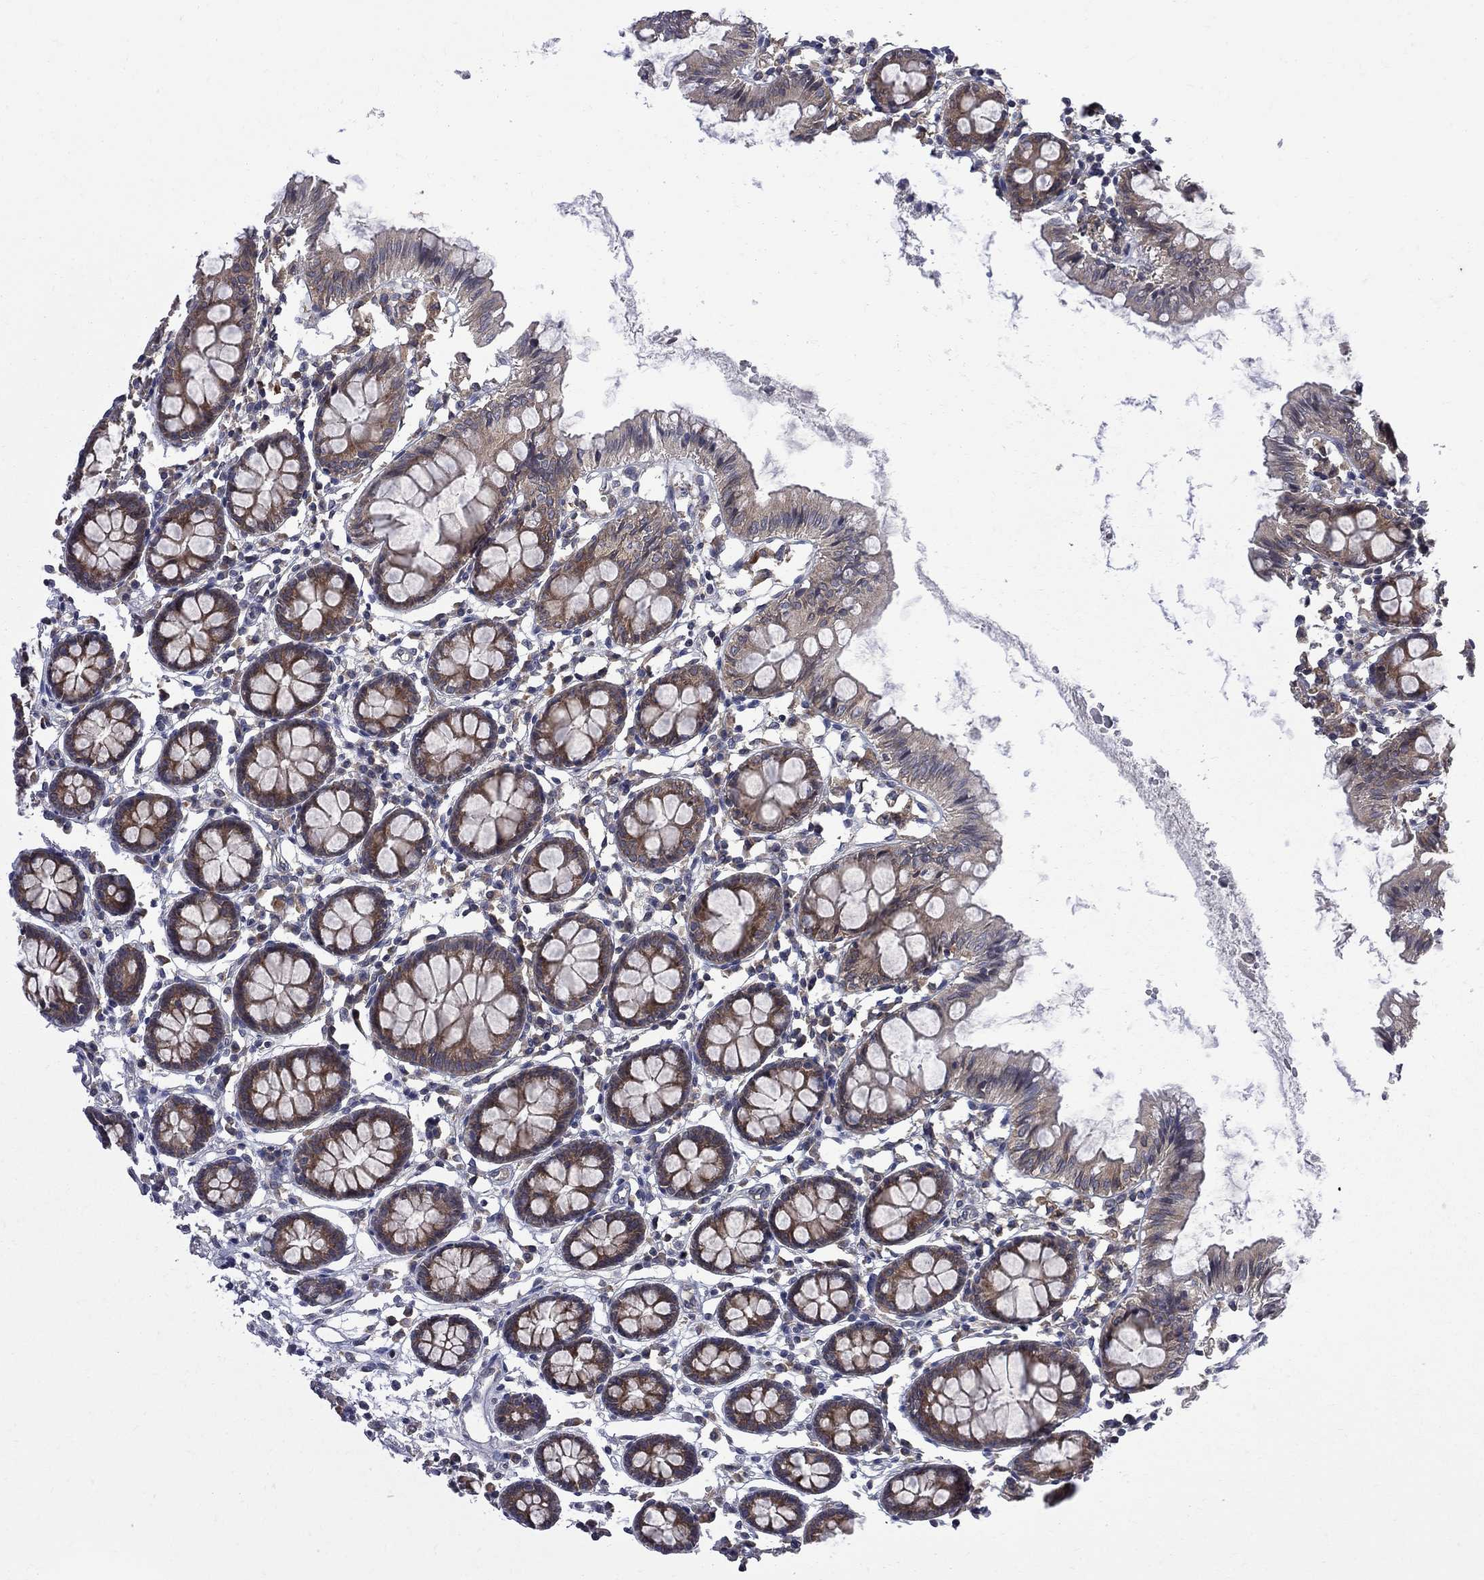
{"staining": {"intensity": "negative", "quantity": "none", "location": "none"}, "tissue": "colon", "cell_type": "Endothelial cells", "image_type": "normal", "snomed": [{"axis": "morphology", "description": "Normal tissue, NOS"}, {"axis": "topography", "description": "Colon"}], "caption": "Immunohistochemistry (IHC) histopathology image of unremarkable colon: colon stained with DAB shows no significant protein positivity in endothelial cells. (DAB IHC with hematoxylin counter stain).", "gene": "CNOT11", "patient": {"sex": "female", "age": 84}}